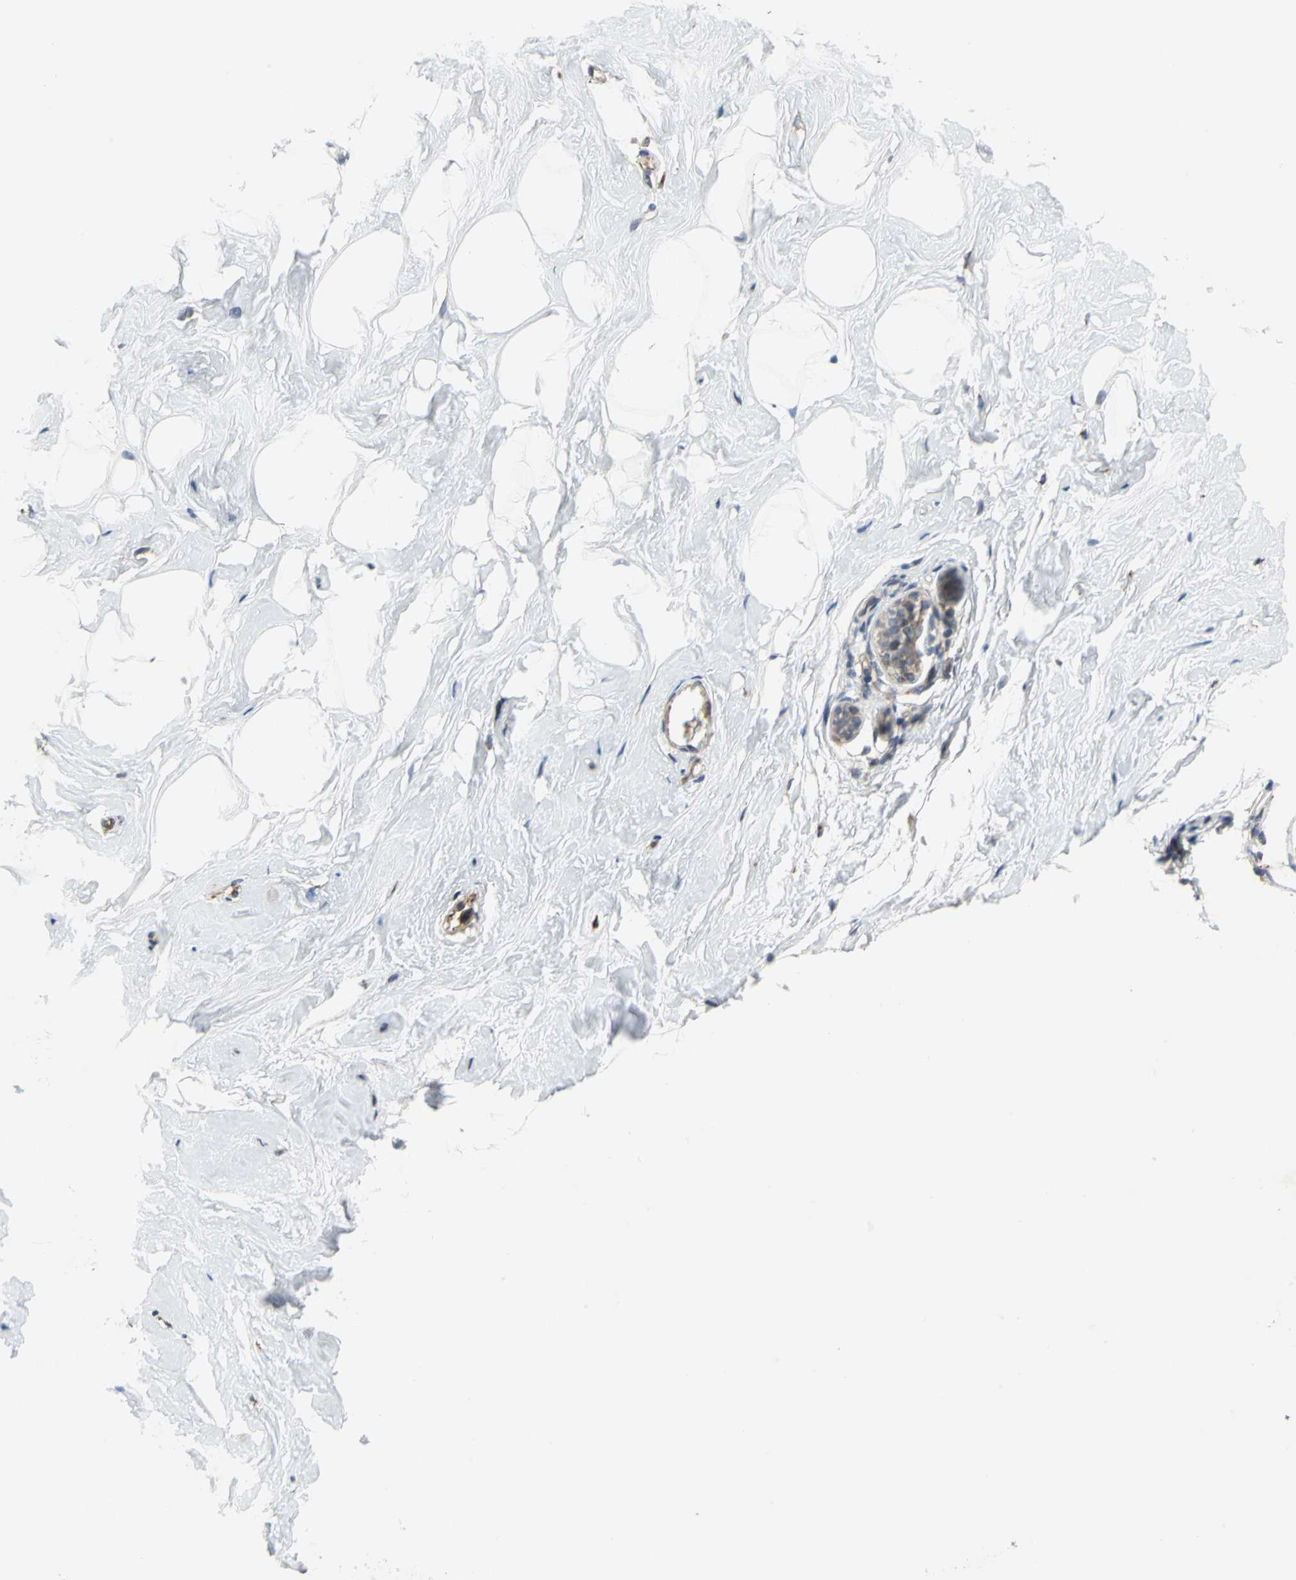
{"staining": {"intensity": "negative", "quantity": "none", "location": "none"}, "tissue": "breast", "cell_type": "Adipocytes", "image_type": "normal", "snomed": [{"axis": "morphology", "description": "Normal tissue, NOS"}, {"axis": "topography", "description": "Breast"}], "caption": "The image reveals no staining of adipocytes in normal breast. (DAB (3,3'-diaminobenzidine) immunohistochemistry (IHC), high magnification).", "gene": "PLAGL2", "patient": {"sex": "female", "age": 23}}